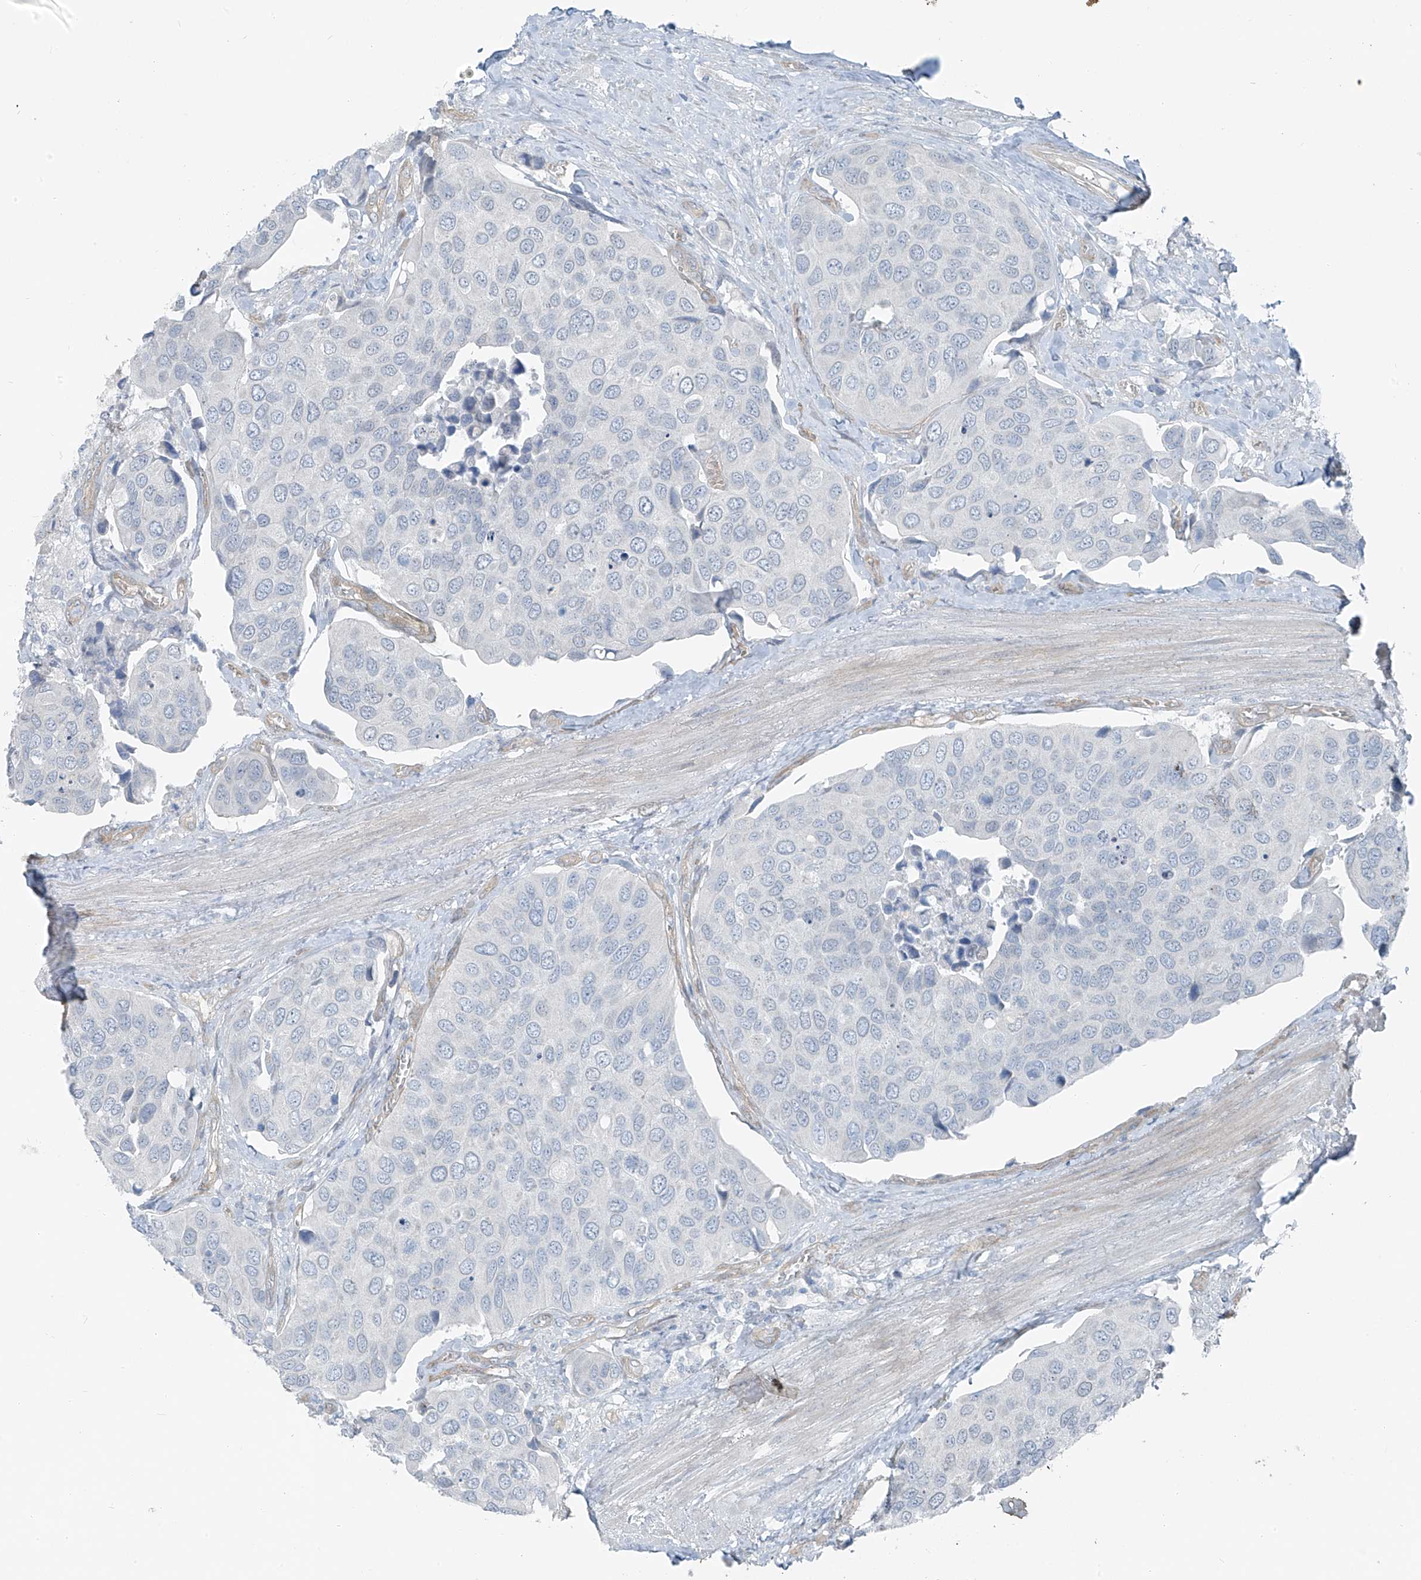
{"staining": {"intensity": "negative", "quantity": "none", "location": "none"}, "tissue": "urothelial cancer", "cell_type": "Tumor cells", "image_type": "cancer", "snomed": [{"axis": "morphology", "description": "Urothelial carcinoma, High grade"}, {"axis": "topography", "description": "Urinary bladder"}], "caption": "Immunohistochemical staining of urothelial cancer exhibits no significant expression in tumor cells. (Immunohistochemistry, brightfield microscopy, high magnification).", "gene": "TNS2", "patient": {"sex": "male", "age": 74}}